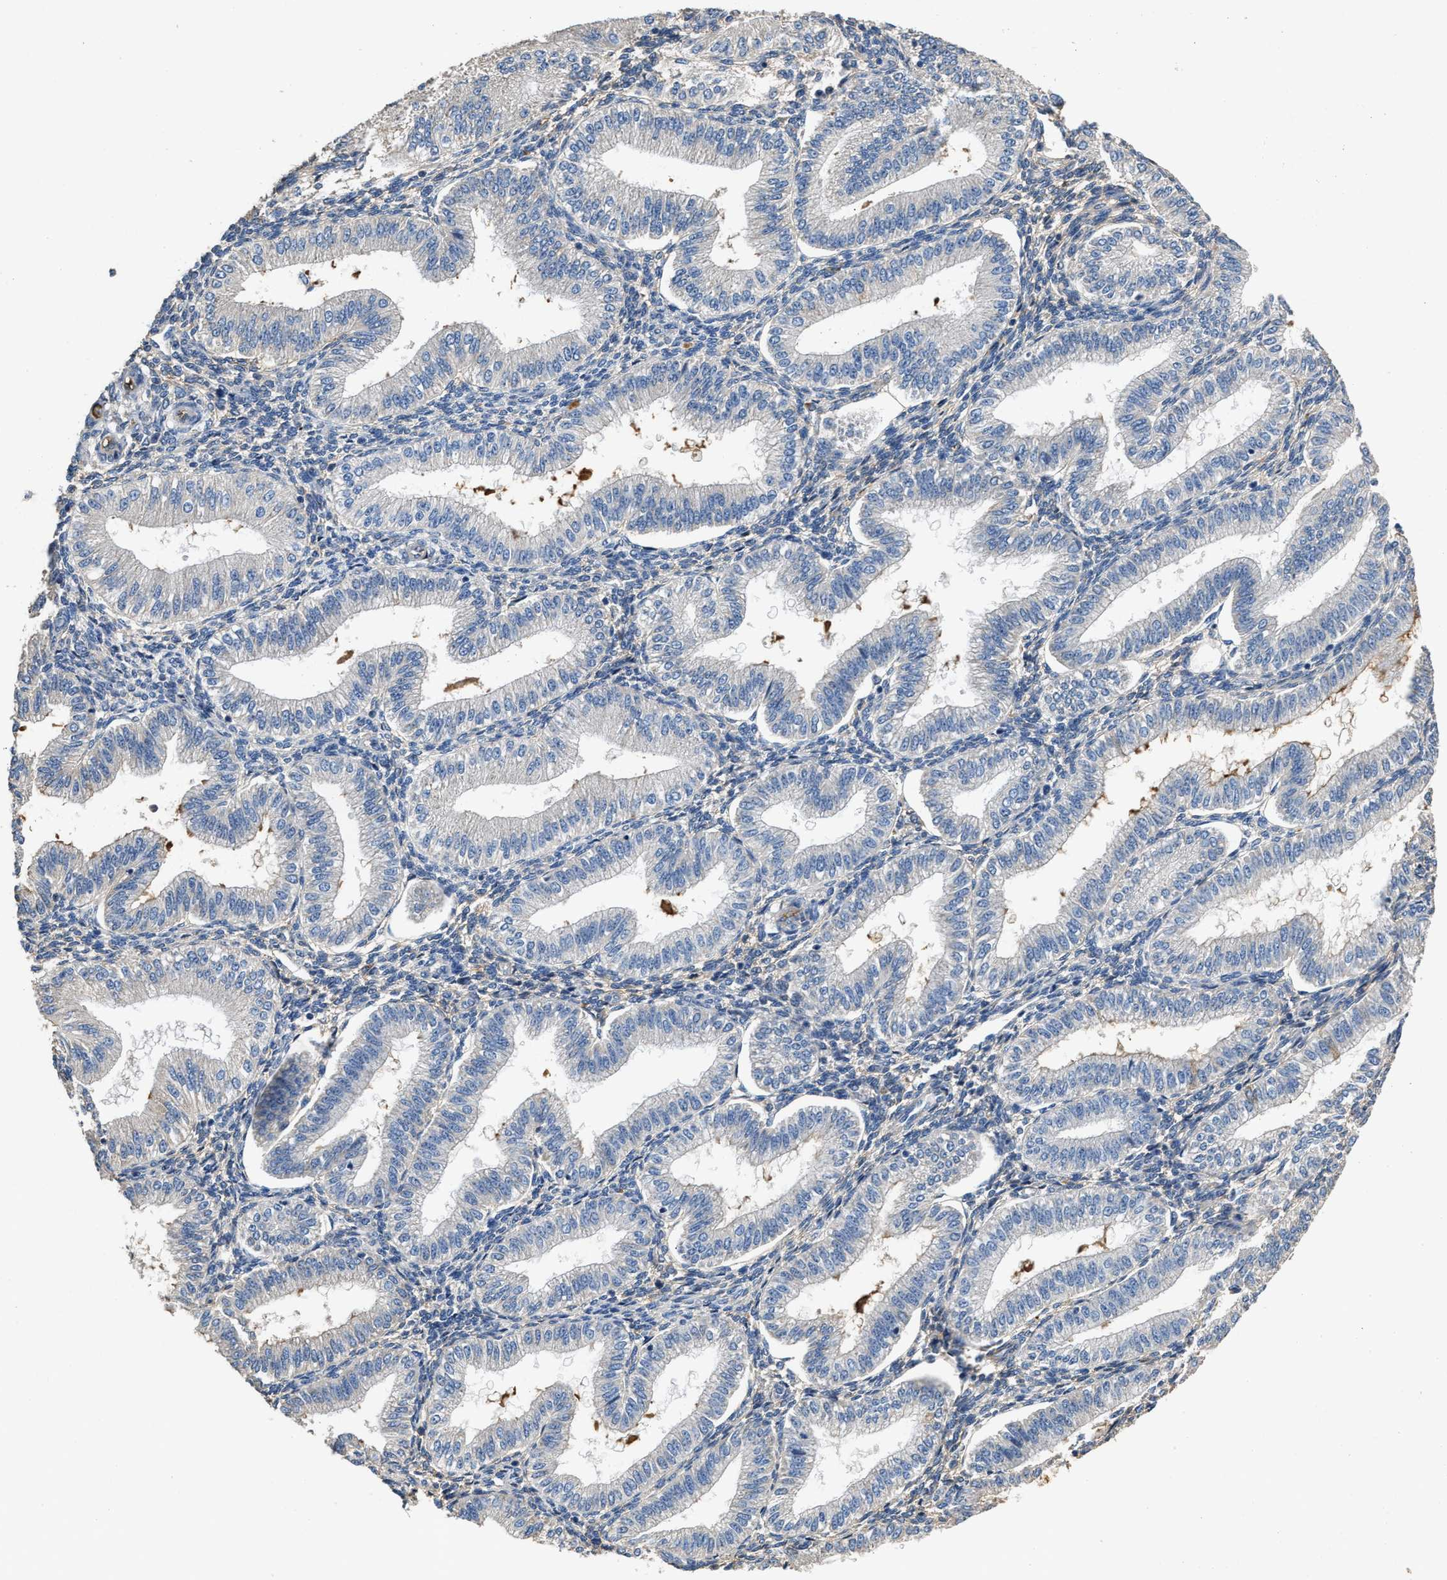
{"staining": {"intensity": "moderate", "quantity": "25%-75%", "location": "cytoplasmic/membranous"}, "tissue": "endometrium", "cell_type": "Cells in endometrial stroma", "image_type": "normal", "snomed": [{"axis": "morphology", "description": "Normal tissue, NOS"}, {"axis": "topography", "description": "Endometrium"}], "caption": "A photomicrograph showing moderate cytoplasmic/membranous expression in about 25%-75% of cells in endometrial stroma in benign endometrium, as visualized by brown immunohistochemical staining.", "gene": "C3", "patient": {"sex": "female", "age": 39}}